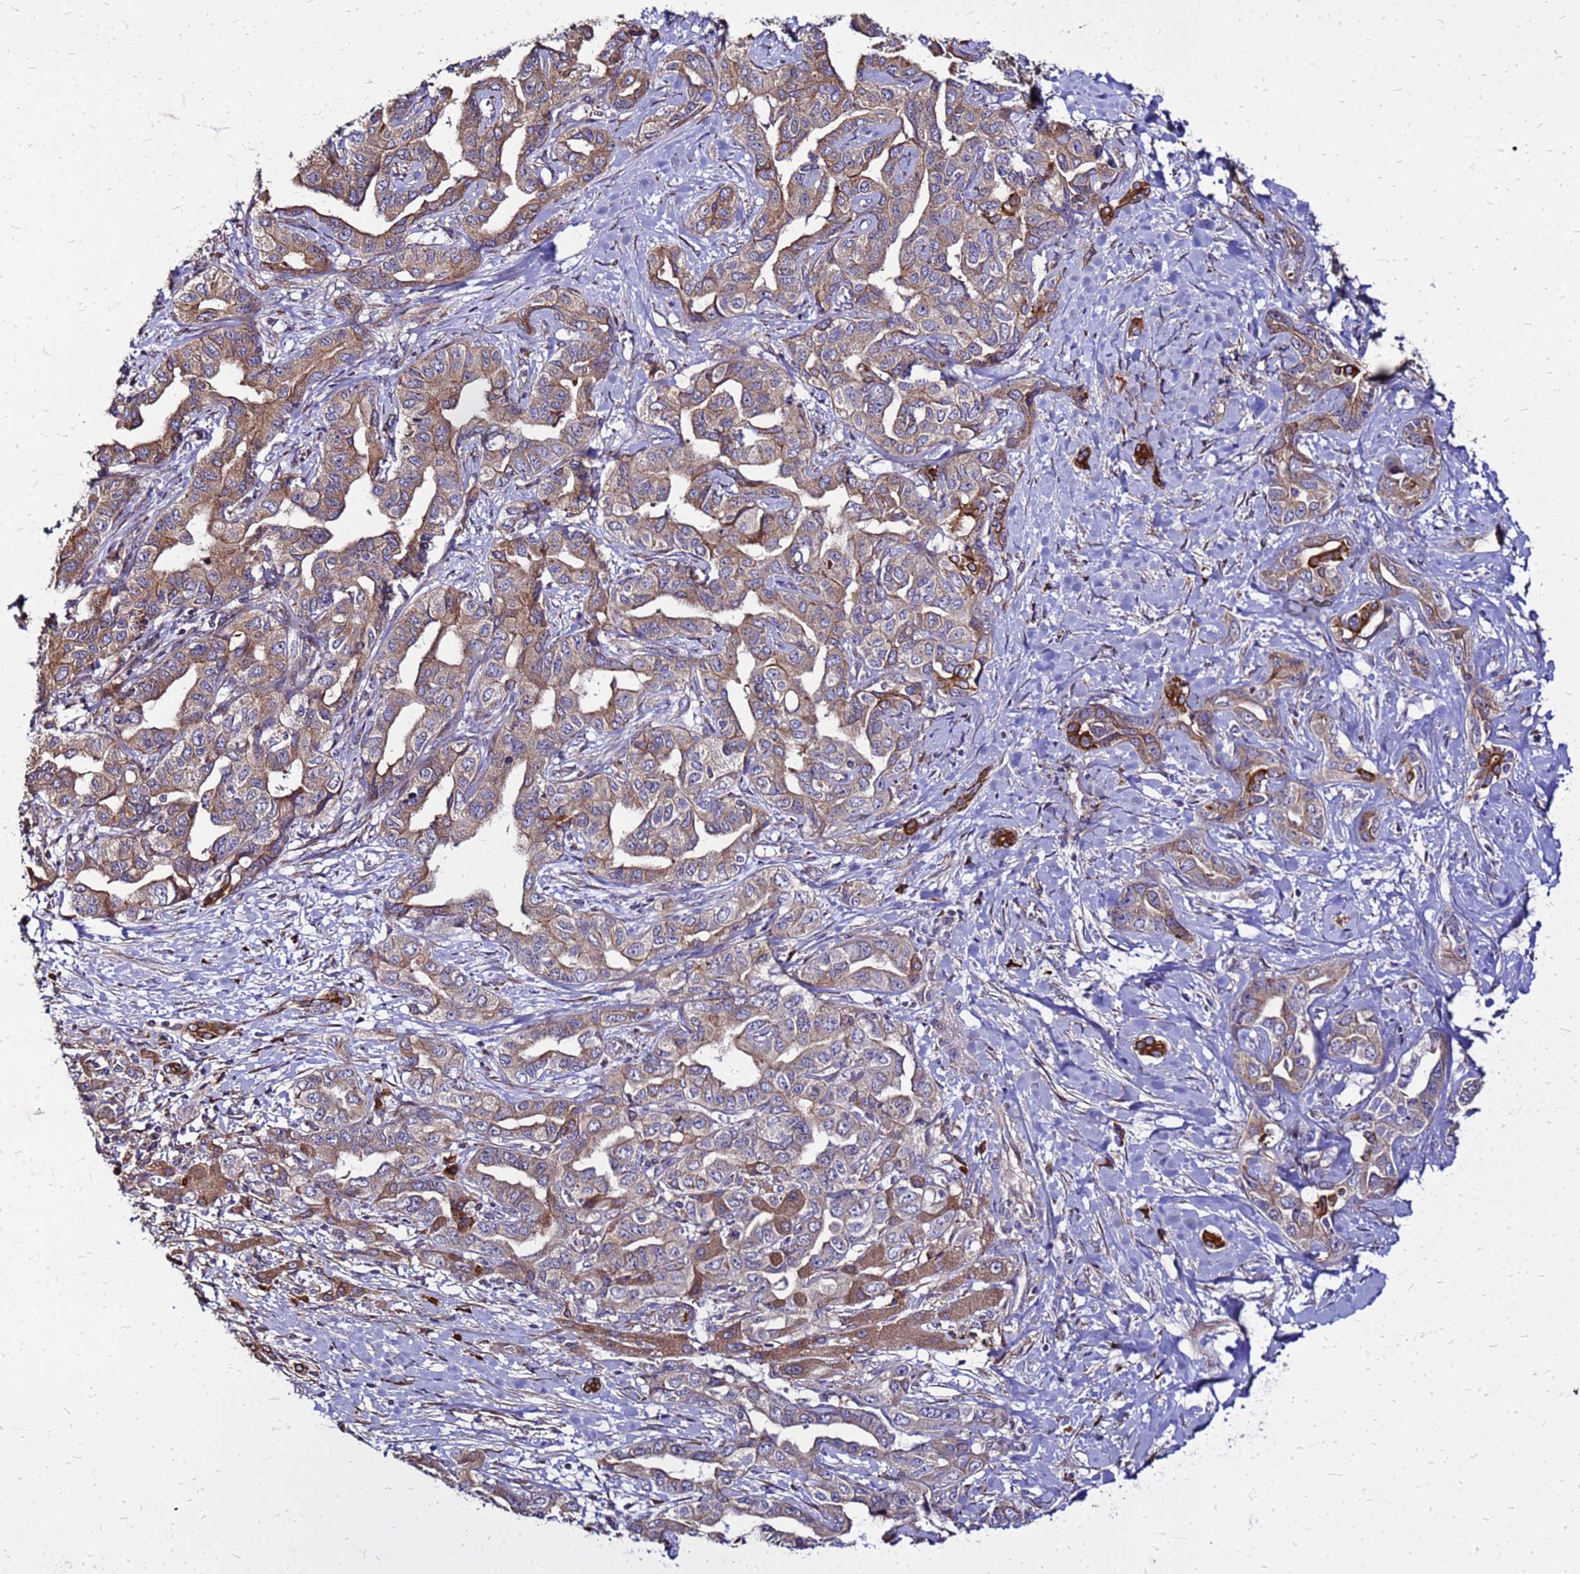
{"staining": {"intensity": "strong", "quantity": "25%-75%", "location": "cytoplasmic/membranous"}, "tissue": "liver cancer", "cell_type": "Tumor cells", "image_type": "cancer", "snomed": [{"axis": "morphology", "description": "Cholangiocarcinoma"}, {"axis": "topography", "description": "Liver"}], "caption": "Liver cholangiocarcinoma stained for a protein (brown) exhibits strong cytoplasmic/membranous positive positivity in approximately 25%-75% of tumor cells.", "gene": "VMO1", "patient": {"sex": "male", "age": 59}}